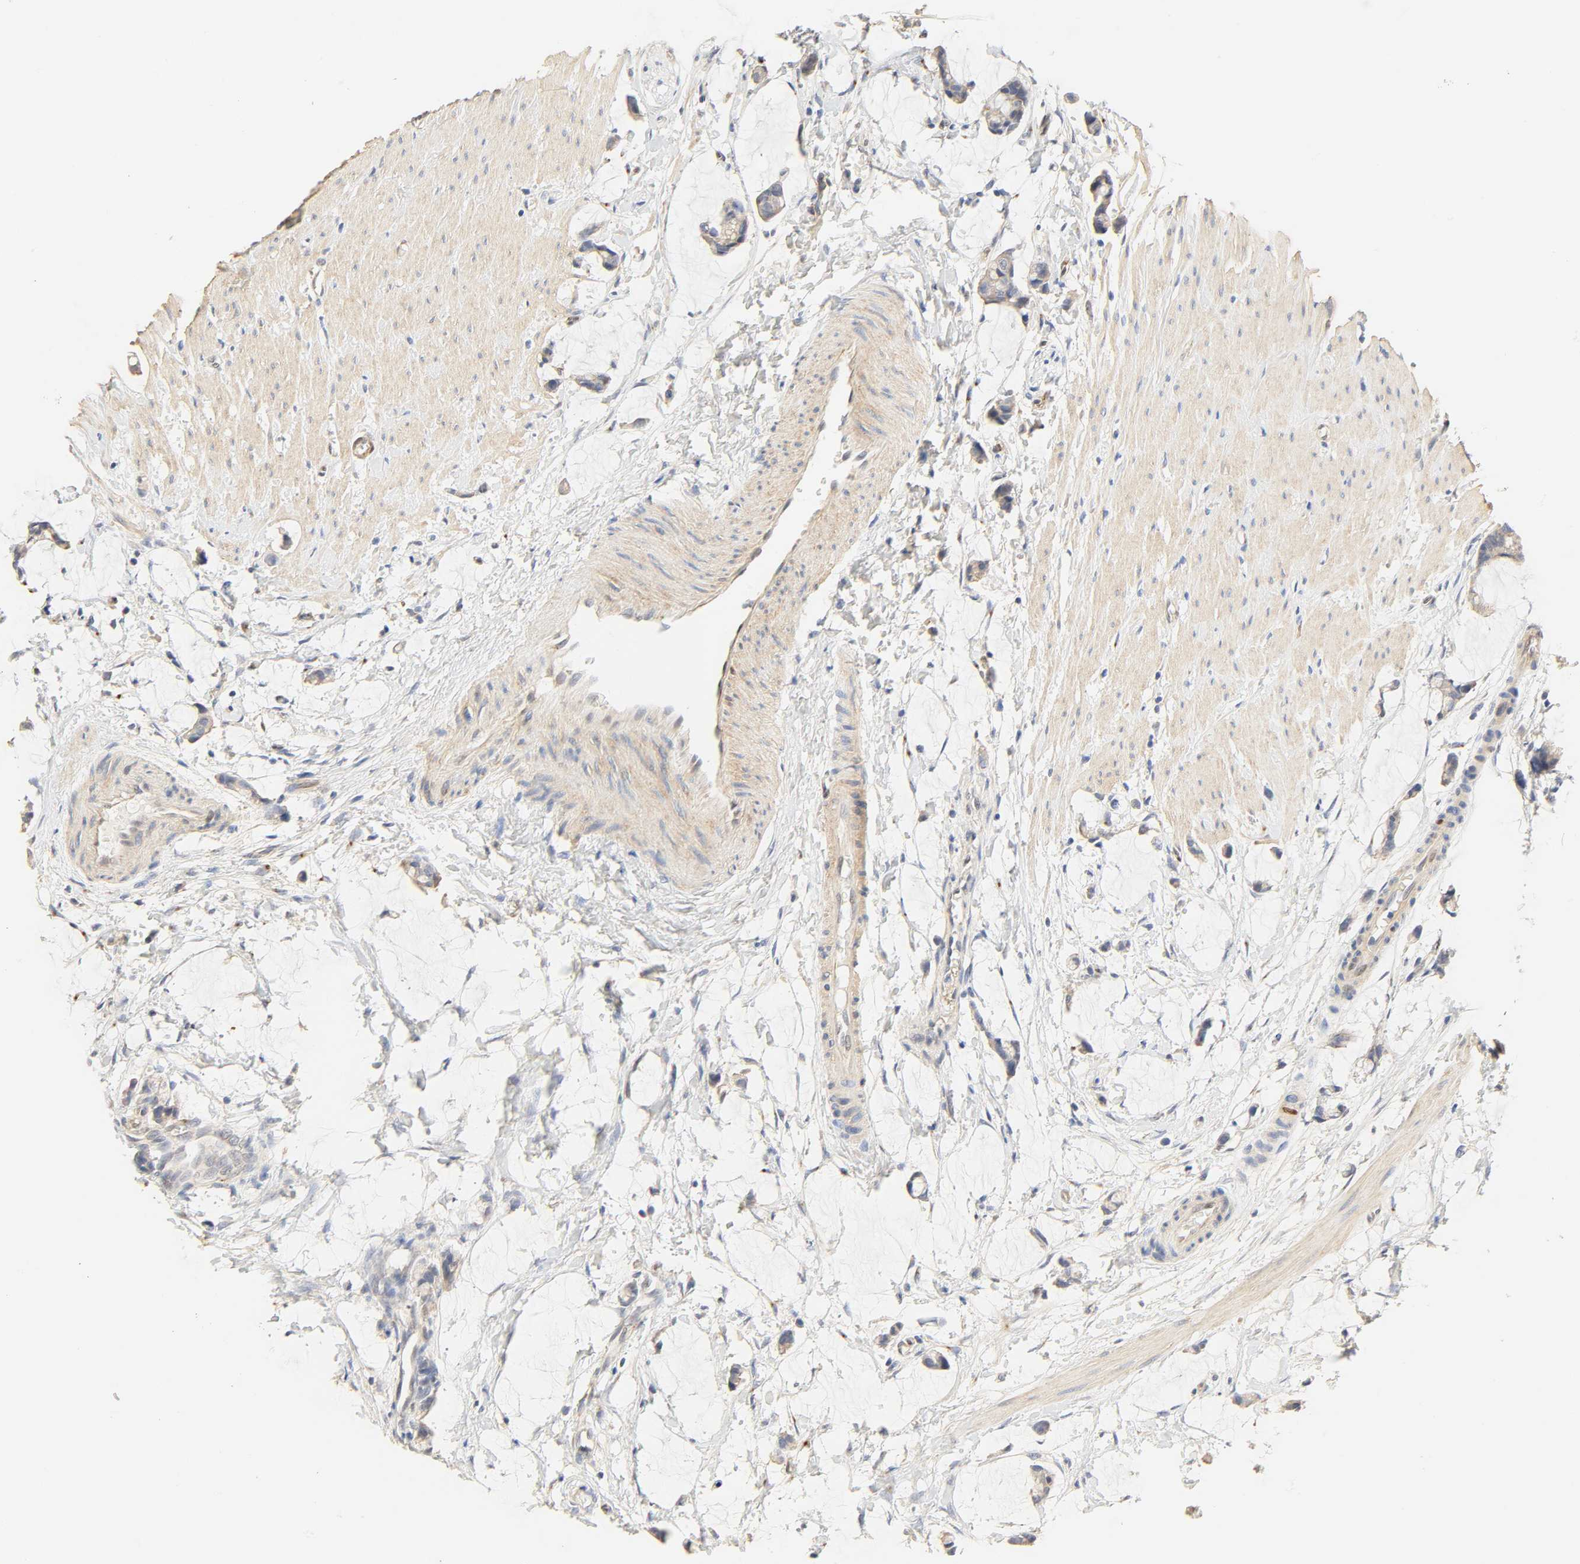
{"staining": {"intensity": "negative", "quantity": "none", "location": "none"}, "tissue": "colorectal cancer", "cell_type": "Tumor cells", "image_type": "cancer", "snomed": [{"axis": "morphology", "description": "Adenocarcinoma, NOS"}, {"axis": "topography", "description": "Colon"}], "caption": "An immunohistochemistry (IHC) micrograph of adenocarcinoma (colorectal) is shown. There is no staining in tumor cells of adenocarcinoma (colorectal).", "gene": "BORCS8-MEF2B", "patient": {"sex": "male", "age": 14}}